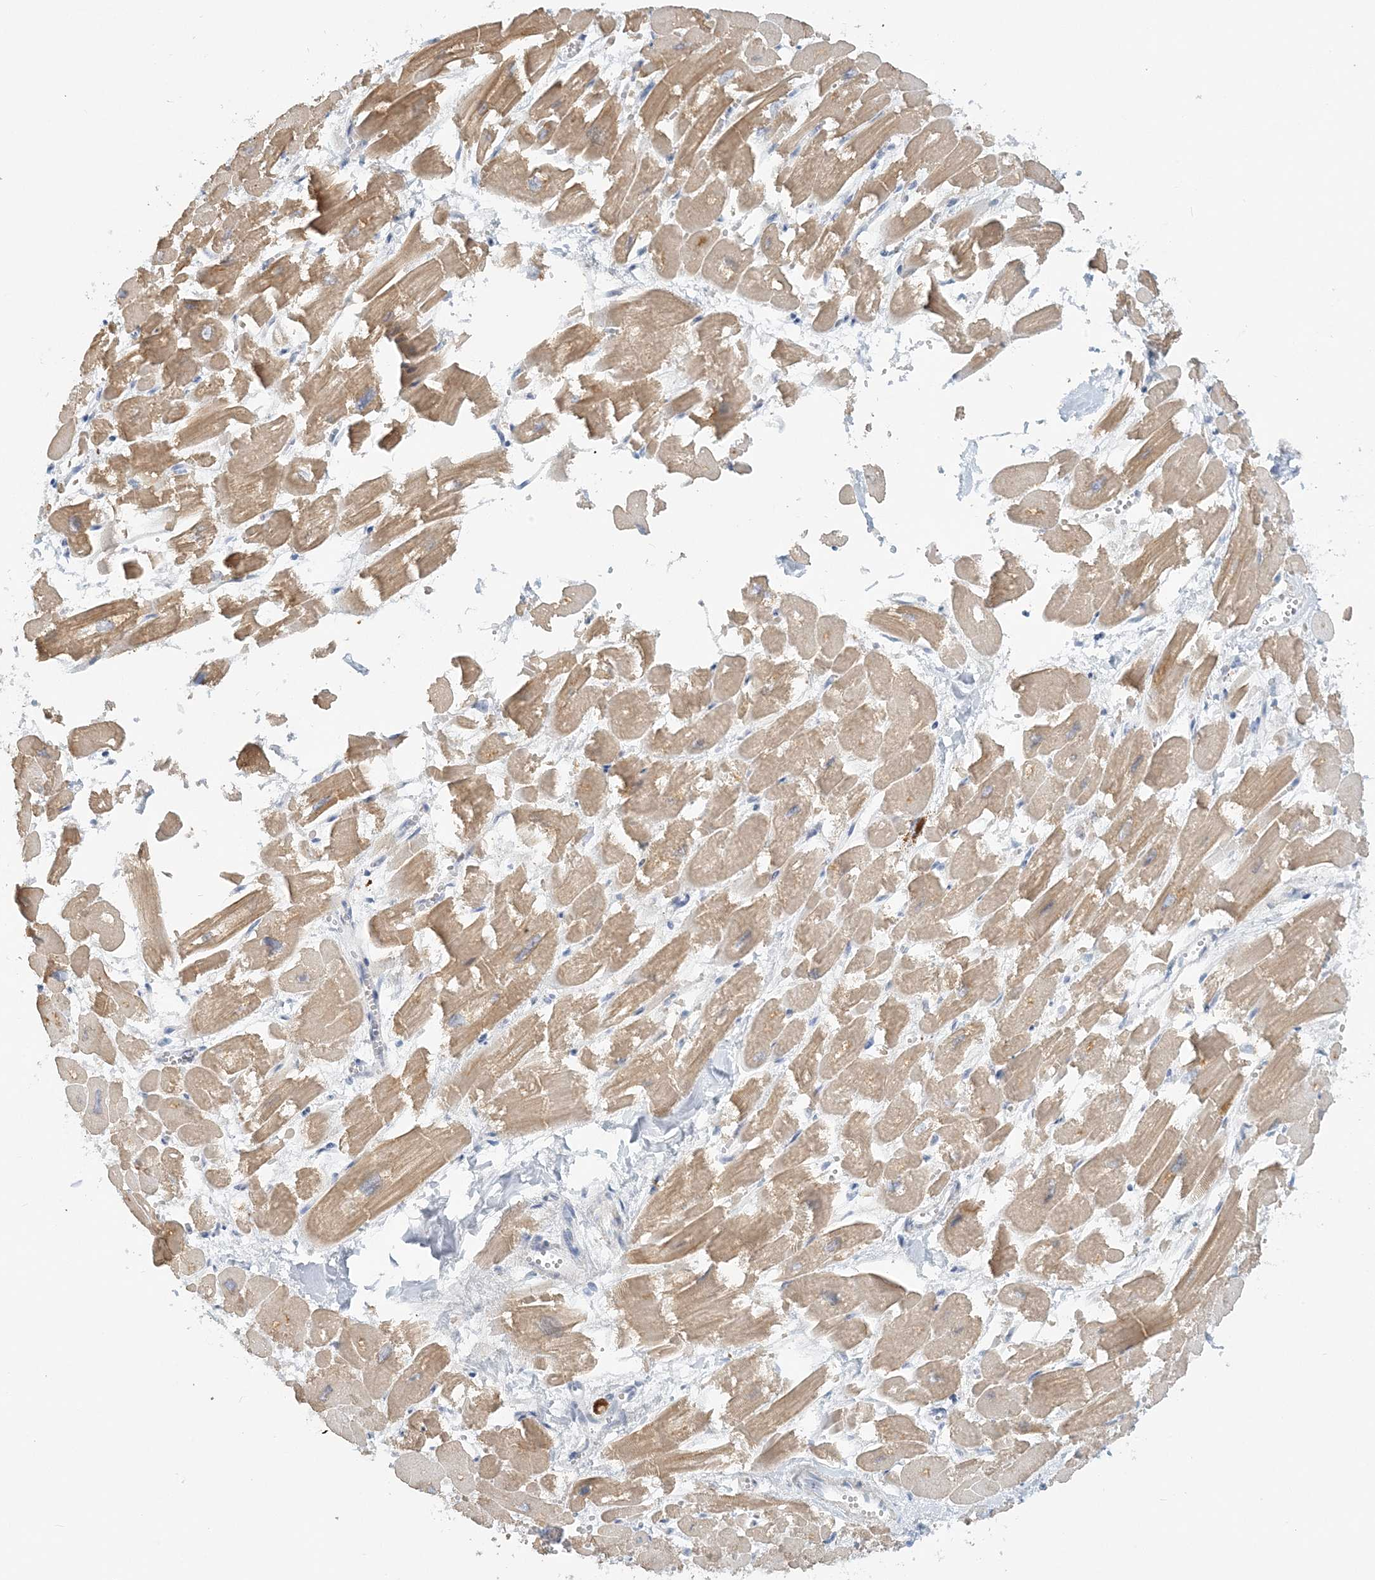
{"staining": {"intensity": "moderate", "quantity": "25%-75%", "location": "cytoplasmic/membranous"}, "tissue": "heart muscle", "cell_type": "Cardiomyocytes", "image_type": "normal", "snomed": [{"axis": "morphology", "description": "Normal tissue, NOS"}, {"axis": "topography", "description": "Heart"}], "caption": "Cardiomyocytes display medium levels of moderate cytoplasmic/membranous expression in about 25%-75% of cells in benign heart muscle. (Brightfield microscopy of DAB IHC at high magnification).", "gene": "NAA11", "patient": {"sex": "male", "age": 54}}